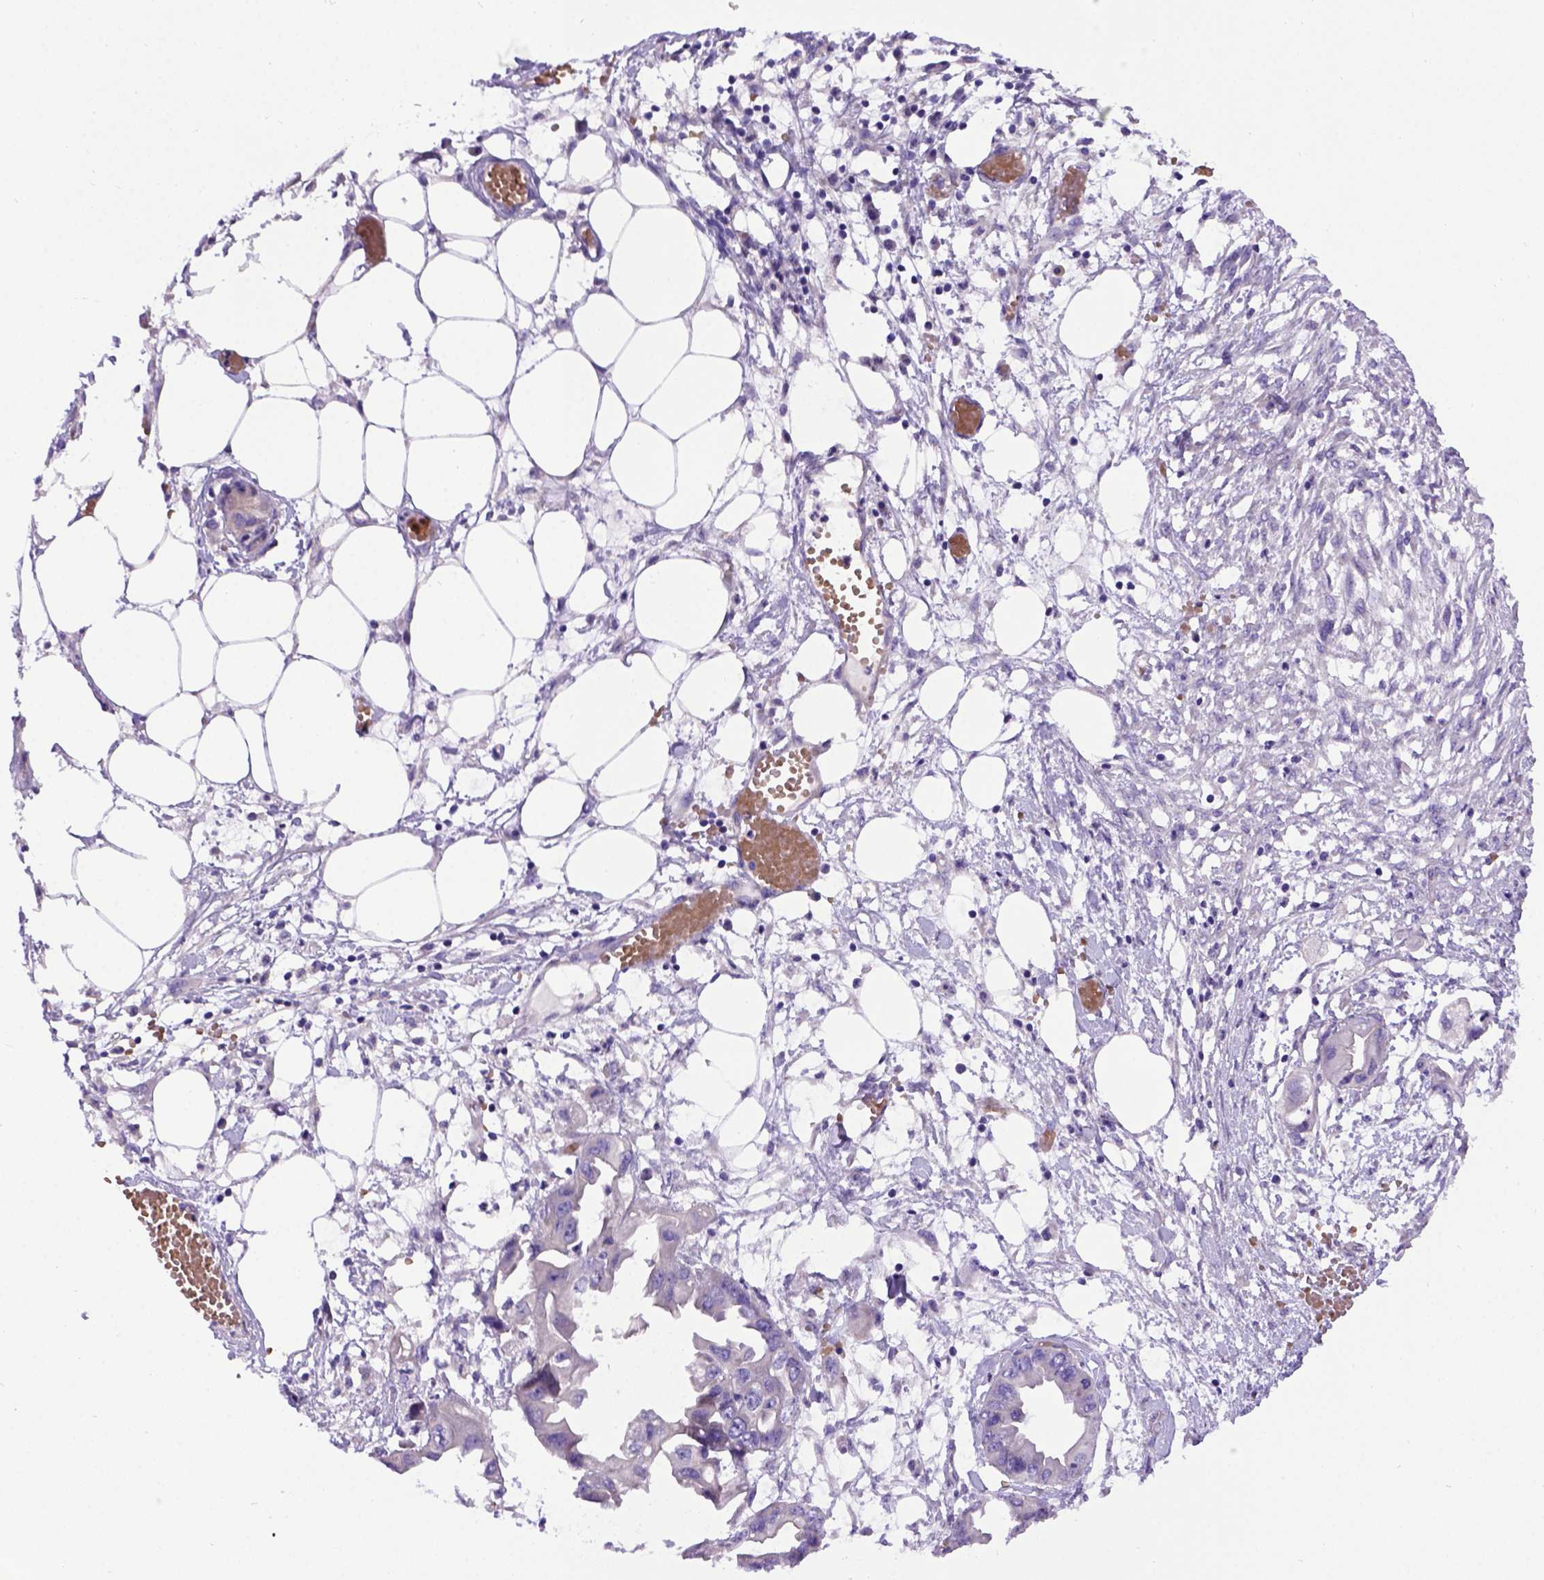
{"staining": {"intensity": "negative", "quantity": "none", "location": "none"}, "tissue": "endometrial cancer", "cell_type": "Tumor cells", "image_type": "cancer", "snomed": [{"axis": "morphology", "description": "Adenocarcinoma, NOS"}, {"axis": "morphology", "description": "Adenocarcinoma, metastatic, NOS"}, {"axis": "topography", "description": "Adipose tissue"}, {"axis": "topography", "description": "Endometrium"}], "caption": "Adenocarcinoma (endometrial) stained for a protein using immunohistochemistry reveals no staining tumor cells.", "gene": "ADAM12", "patient": {"sex": "female", "age": 67}}